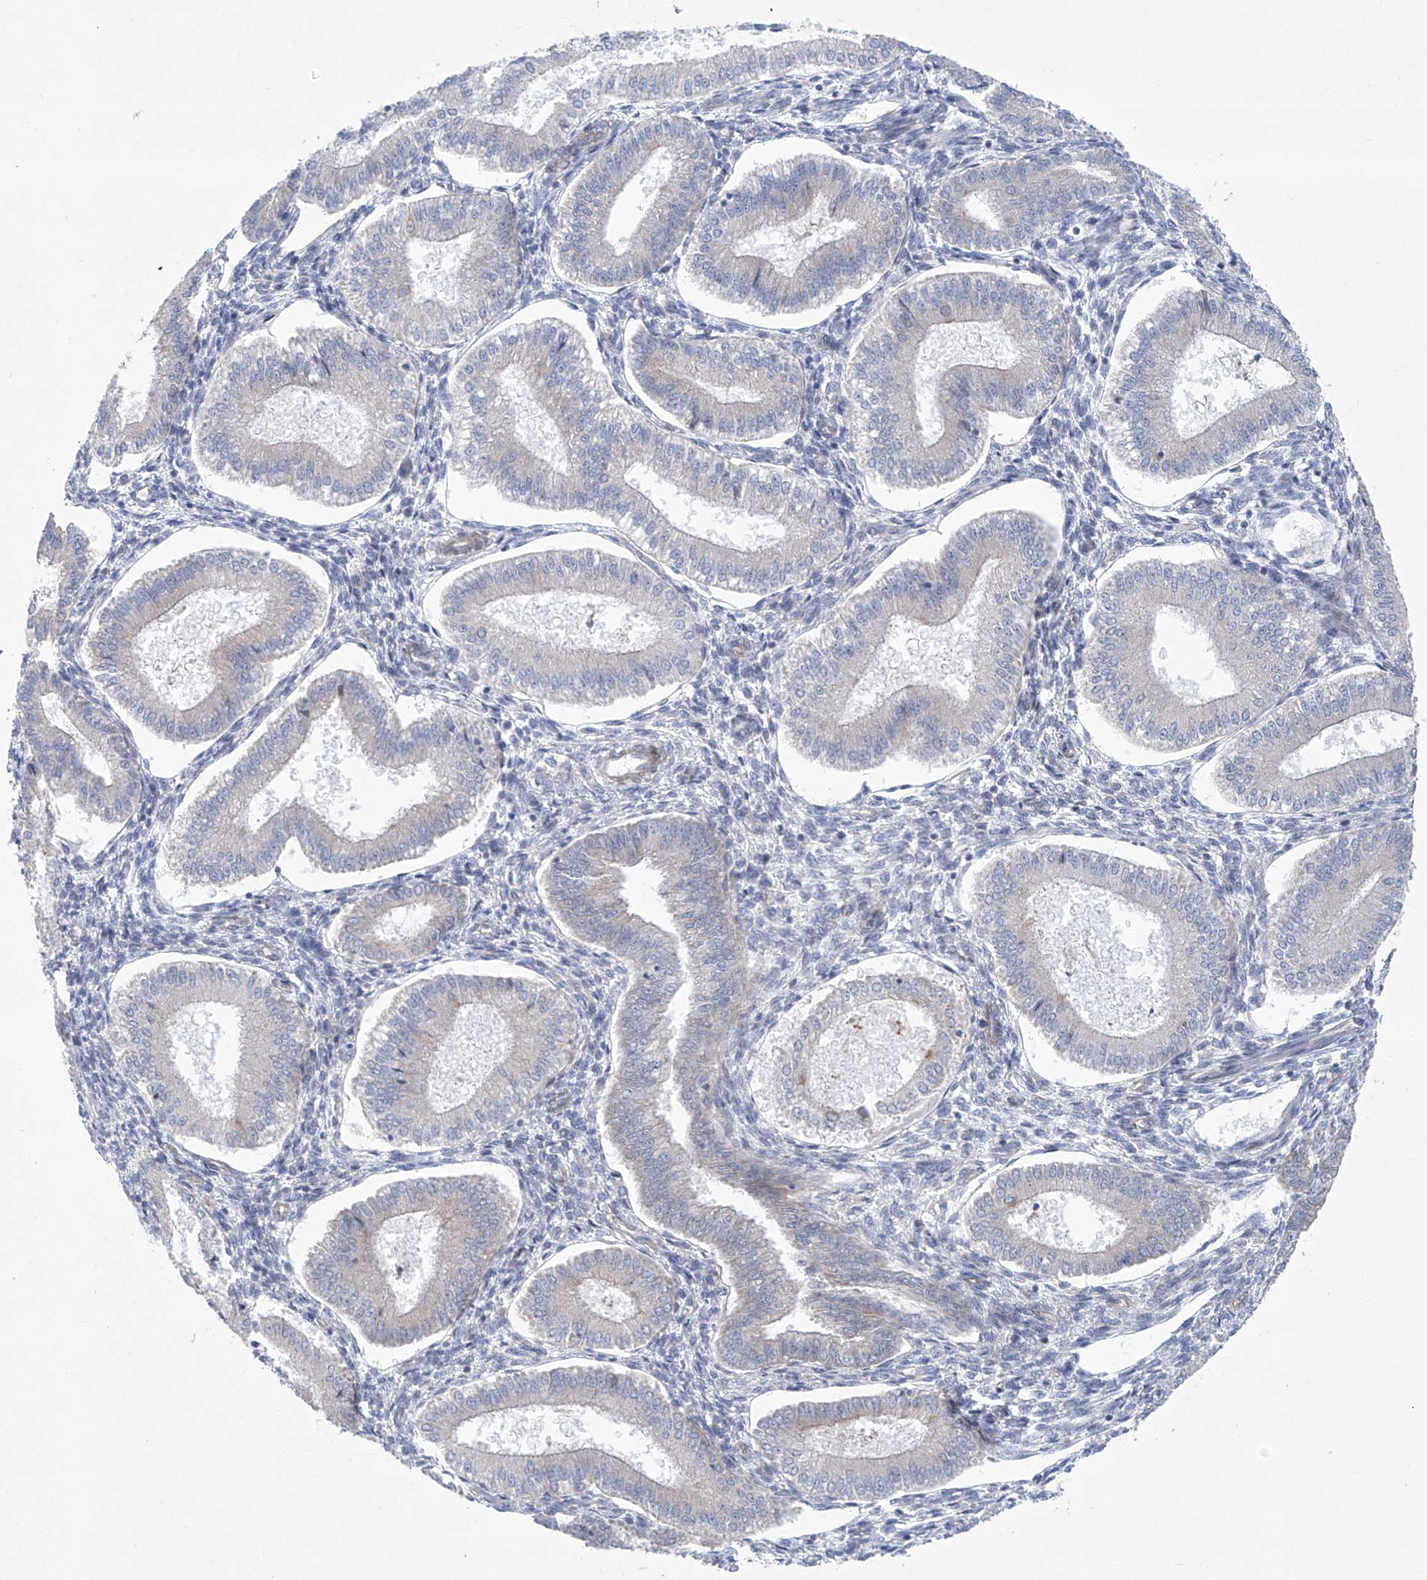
{"staining": {"intensity": "negative", "quantity": "none", "location": "none"}, "tissue": "endometrium", "cell_type": "Cells in endometrial stroma", "image_type": "normal", "snomed": [{"axis": "morphology", "description": "Normal tissue, NOS"}, {"axis": "topography", "description": "Endometrium"}], "caption": "Human endometrium stained for a protein using IHC demonstrates no staining in cells in endometrial stroma.", "gene": "KLC4", "patient": {"sex": "female", "age": 39}}